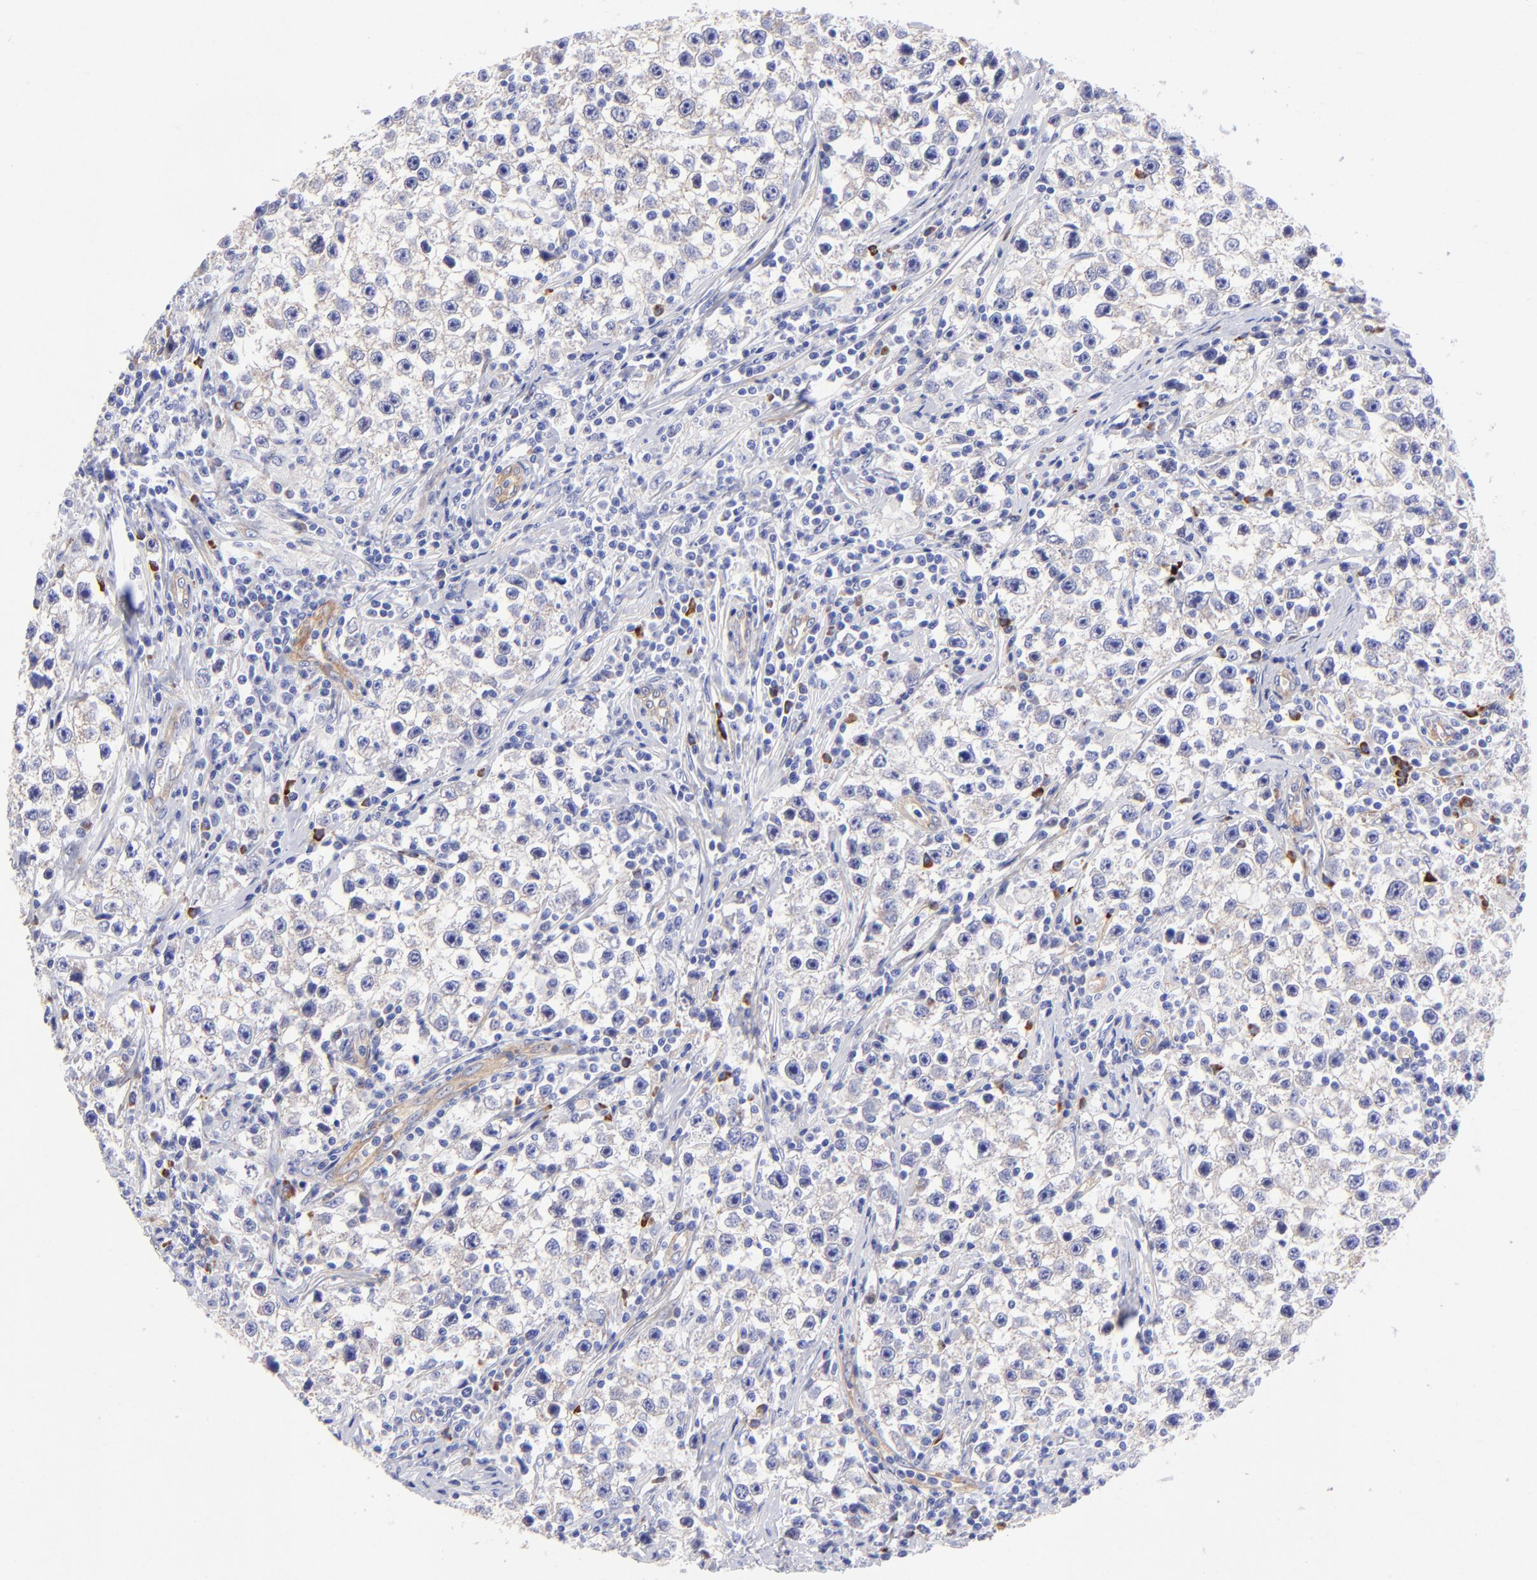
{"staining": {"intensity": "weak", "quantity": "<25%", "location": "cytoplasmic/membranous"}, "tissue": "testis cancer", "cell_type": "Tumor cells", "image_type": "cancer", "snomed": [{"axis": "morphology", "description": "Seminoma, NOS"}, {"axis": "topography", "description": "Testis"}], "caption": "Testis cancer stained for a protein using immunohistochemistry (IHC) displays no staining tumor cells.", "gene": "PPFIBP1", "patient": {"sex": "male", "age": 35}}